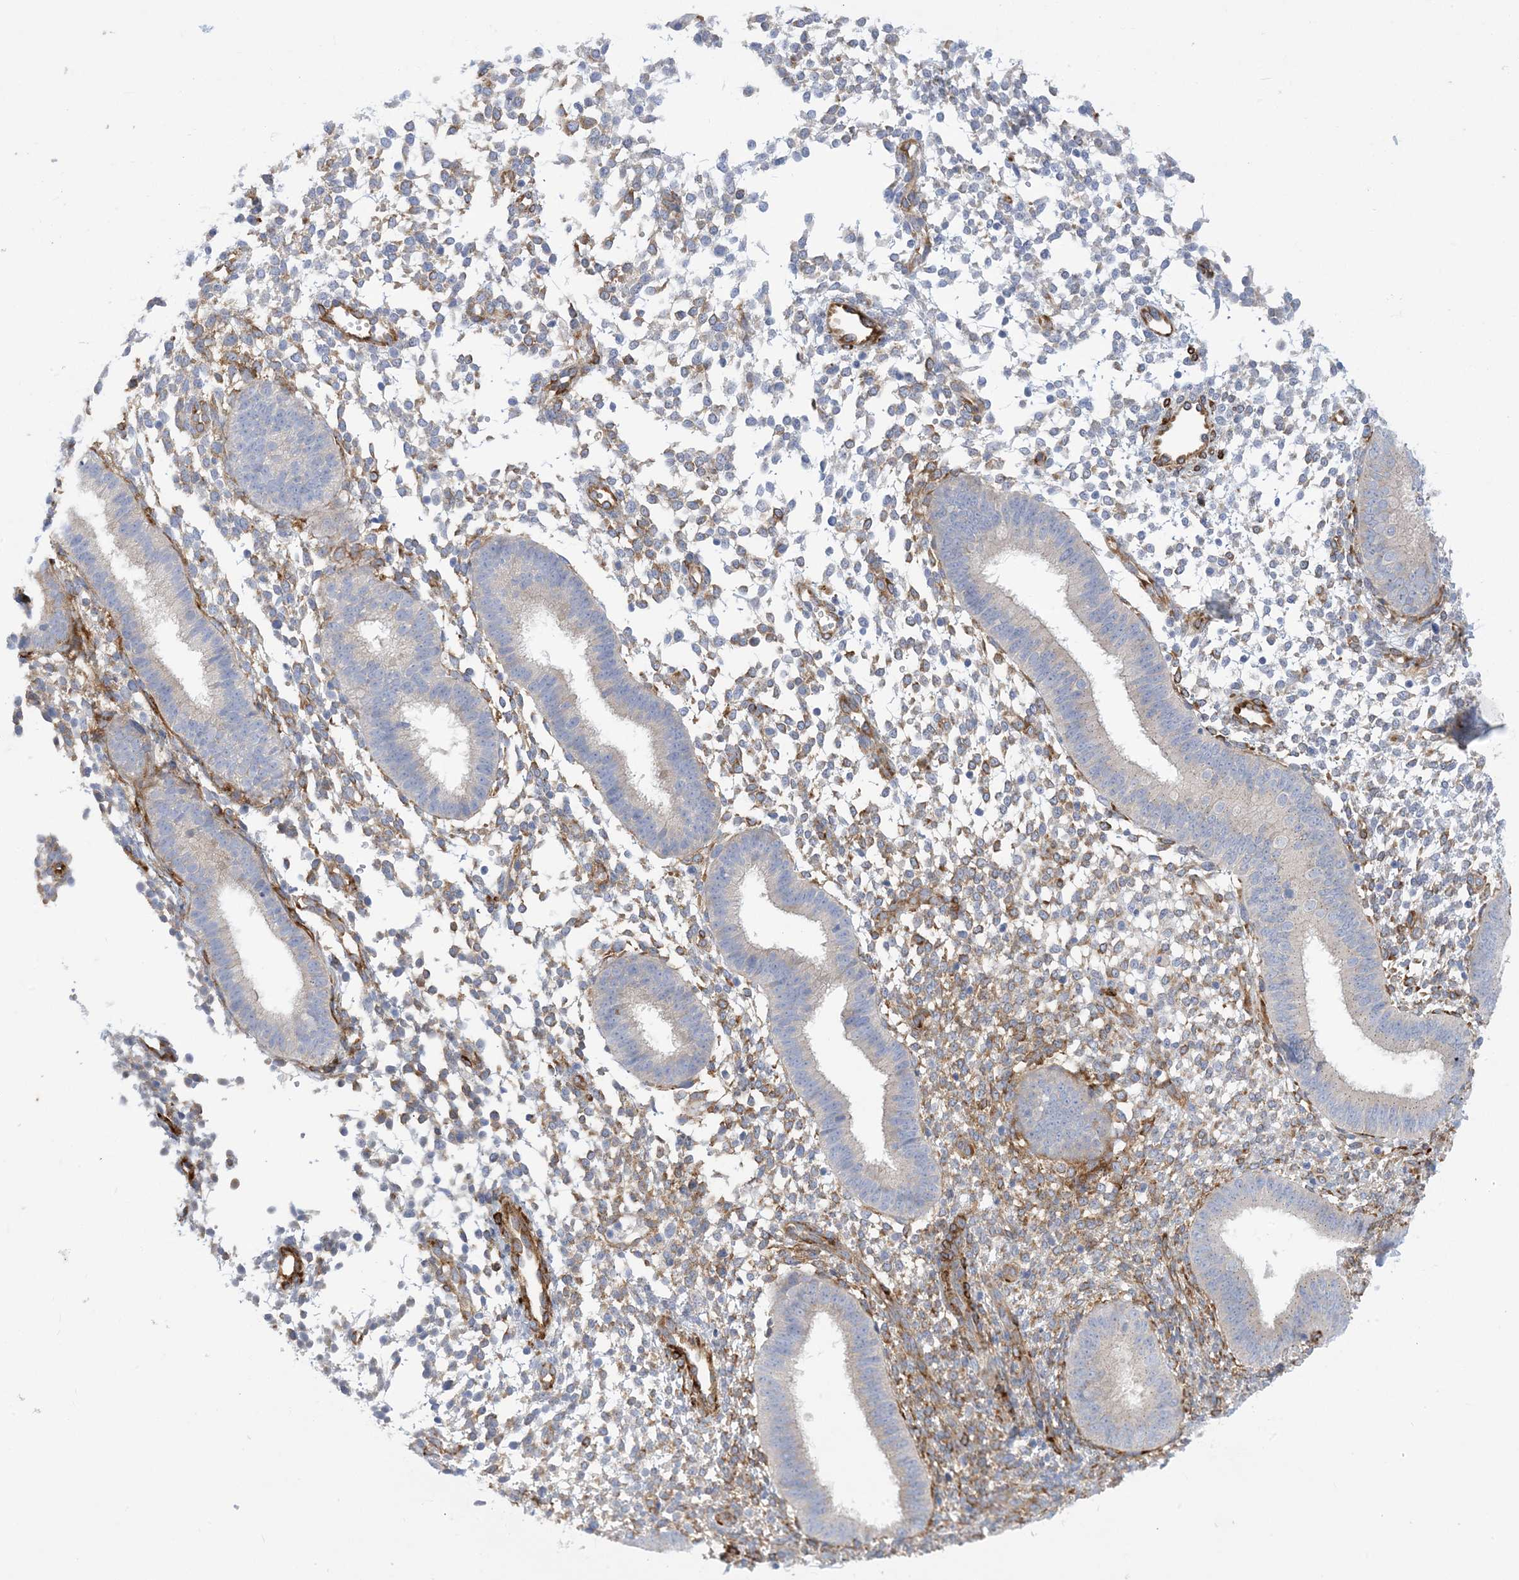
{"staining": {"intensity": "moderate", "quantity": "<25%", "location": "cytoplasmic/membranous"}, "tissue": "endometrium", "cell_type": "Cells in endometrial stroma", "image_type": "normal", "snomed": [{"axis": "morphology", "description": "Normal tissue, NOS"}, {"axis": "topography", "description": "Uterus"}, {"axis": "topography", "description": "Endometrium"}], "caption": "High-magnification brightfield microscopy of normal endometrium stained with DAB (3,3'-diaminobenzidine) (brown) and counterstained with hematoxylin (blue). cells in endometrial stroma exhibit moderate cytoplasmic/membranous expression is appreciated in about<25% of cells.", "gene": "RBMS3", "patient": {"sex": "female", "age": 48}}